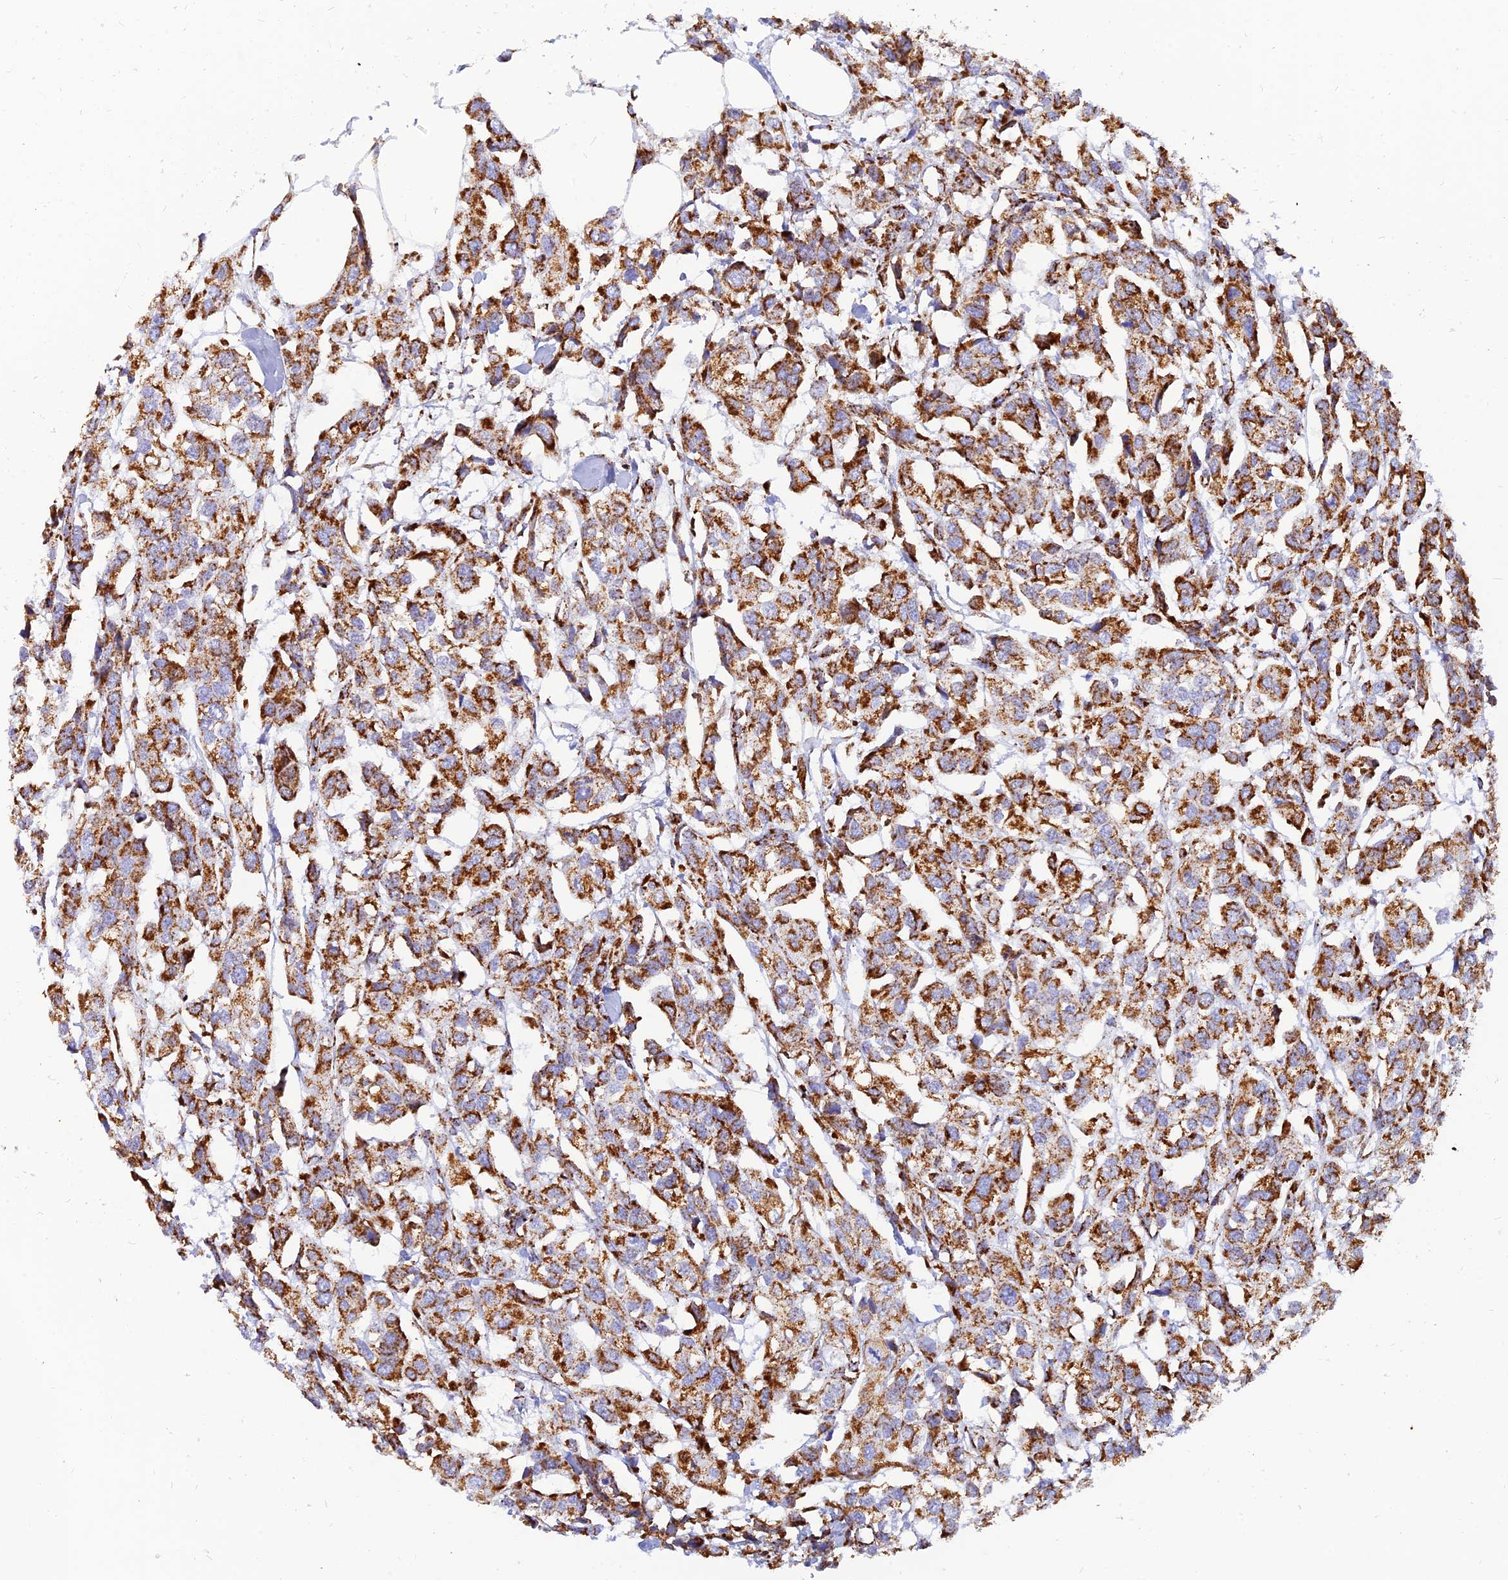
{"staining": {"intensity": "strong", "quantity": ">75%", "location": "cytoplasmic/membranous"}, "tissue": "urothelial cancer", "cell_type": "Tumor cells", "image_type": "cancer", "snomed": [{"axis": "morphology", "description": "Urothelial carcinoma, High grade"}, {"axis": "topography", "description": "Urinary bladder"}], "caption": "Protein expression analysis of human urothelial carcinoma (high-grade) reveals strong cytoplasmic/membranous staining in approximately >75% of tumor cells.", "gene": "NDUFB6", "patient": {"sex": "male", "age": 67}}